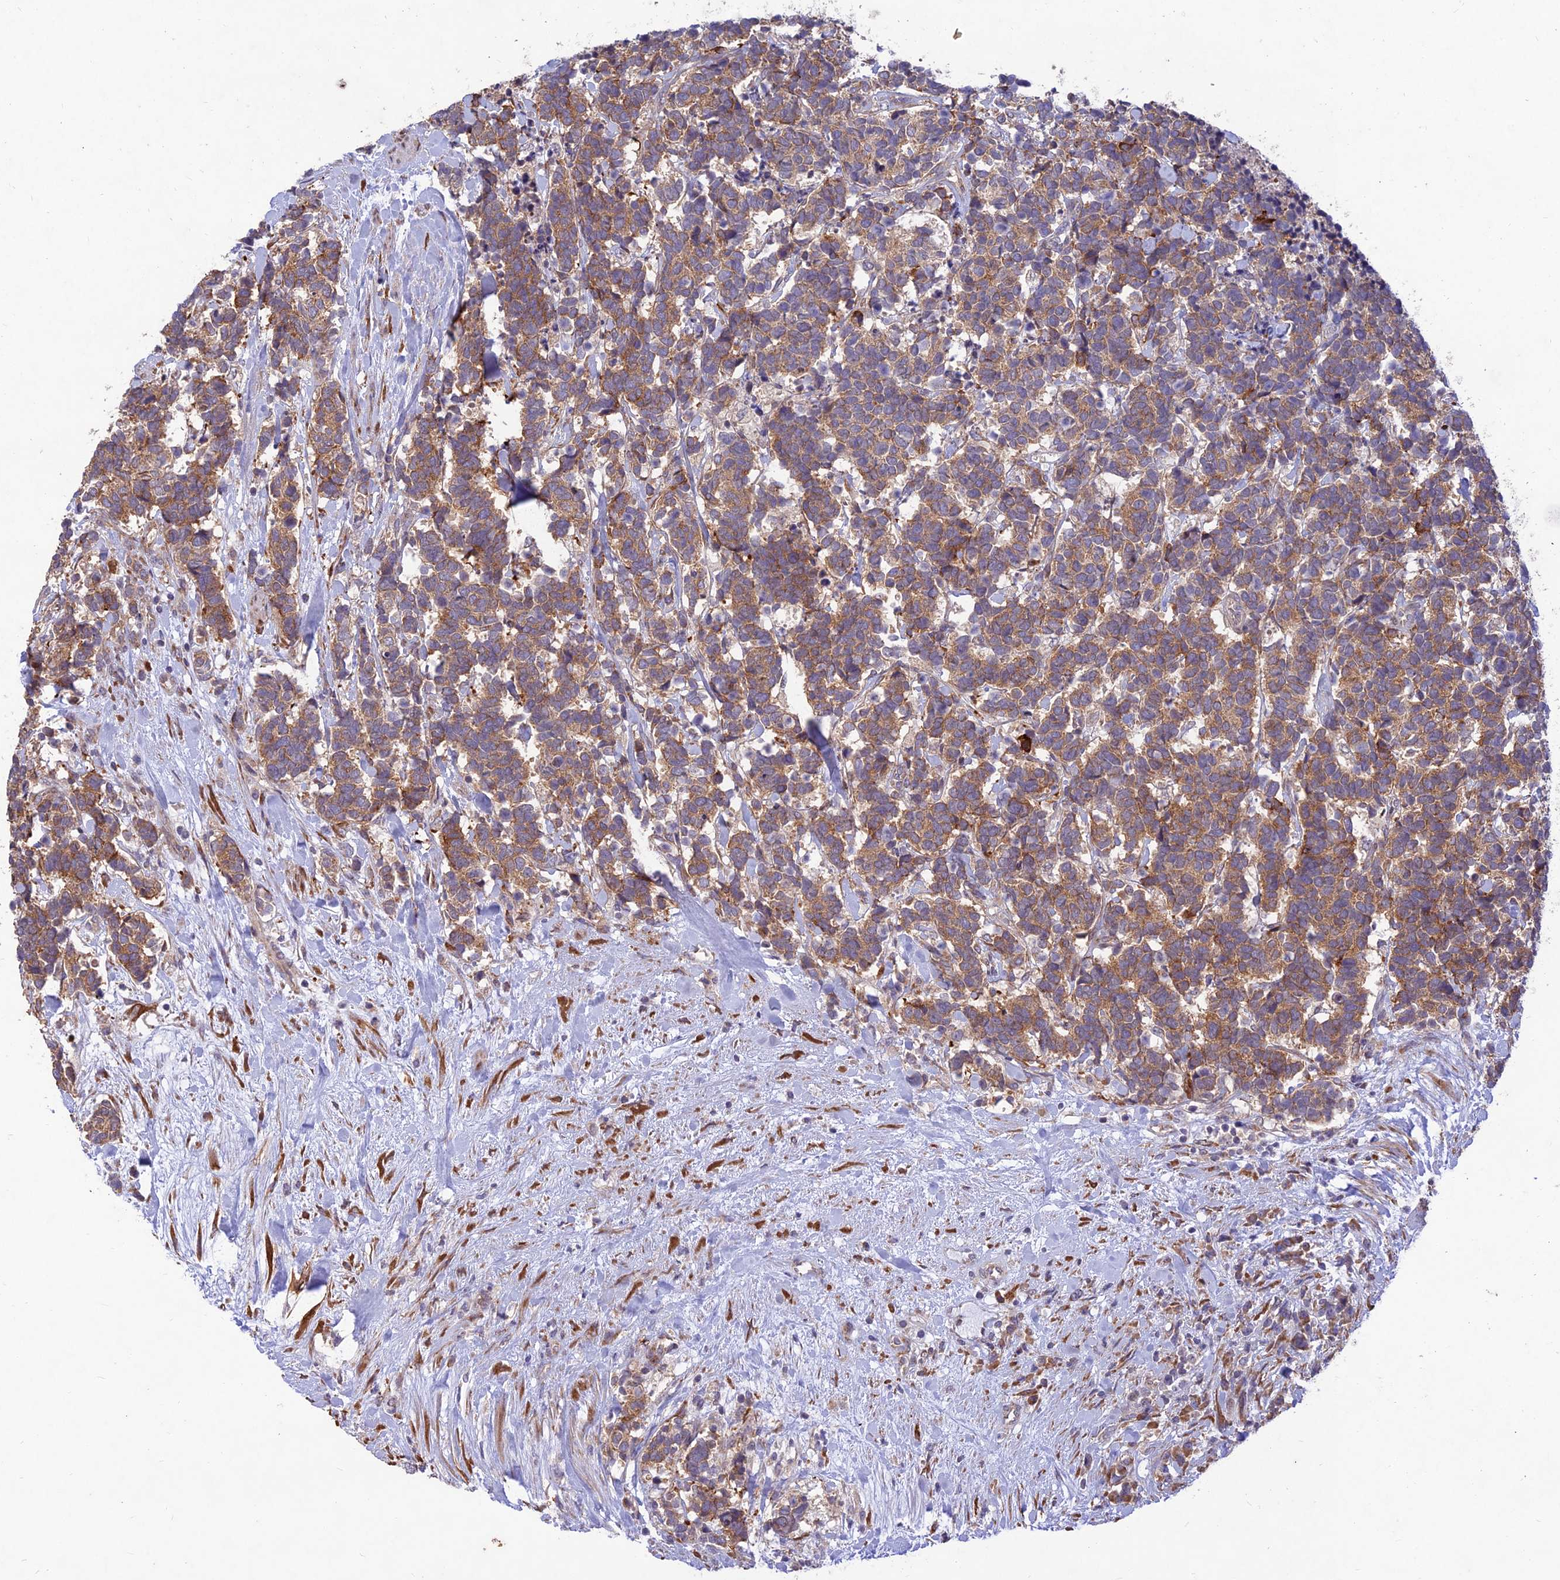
{"staining": {"intensity": "moderate", "quantity": ">75%", "location": "cytoplasmic/membranous"}, "tissue": "carcinoid", "cell_type": "Tumor cells", "image_type": "cancer", "snomed": [{"axis": "morphology", "description": "Carcinoma, NOS"}, {"axis": "morphology", "description": "Carcinoid, malignant, NOS"}, {"axis": "topography", "description": "Prostate"}], "caption": "Carcinoma tissue demonstrates moderate cytoplasmic/membranous expression in approximately >75% of tumor cells, visualized by immunohistochemistry. (DAB (3,3'-diaminobenzidine) = brown stain, brightfield microscopy at high magnification).", "gene": "PPP1R11", "patient": {"sex": "male", "age": 57}}